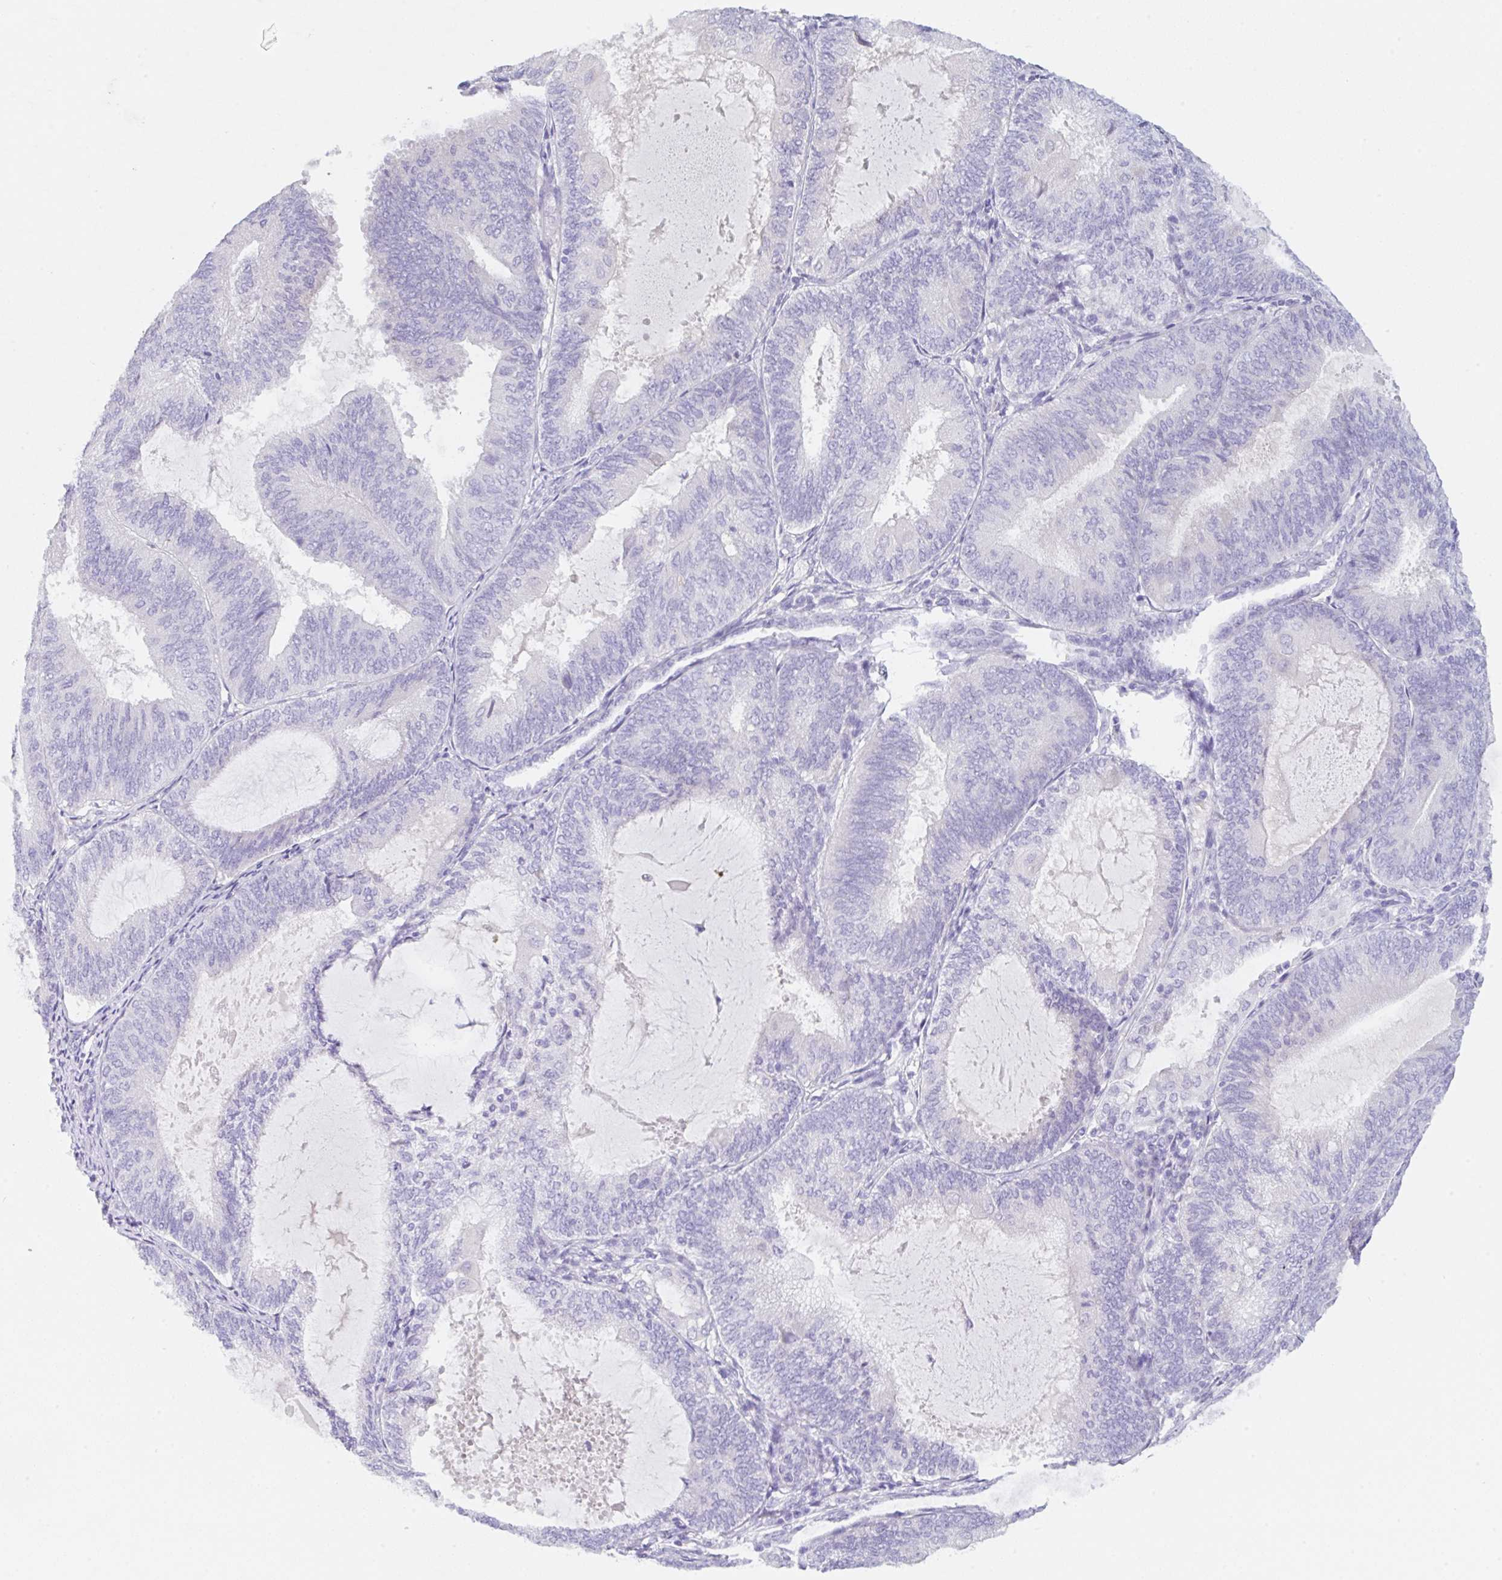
{"staining": {"intensity": "negative", "quantity": "none", "location": "none"}, "tissue": "endometrial cancer", "cell_type": "Tumor cells", "image_type": "cancer", "snomed": [{"axis": "morphology", "description": "Adenocarcinoma, NOS"}, {"axis": "topography", "description": "Endometrium"}], "caption": "Tumor cells are negative for protein expression in human endometrial cancer (adenocarcinoma). (Brightfield microscopy of DAB IHC at high magnification).", "gene": "KLK8", "patient": {"sex": "female", "age": 81}}